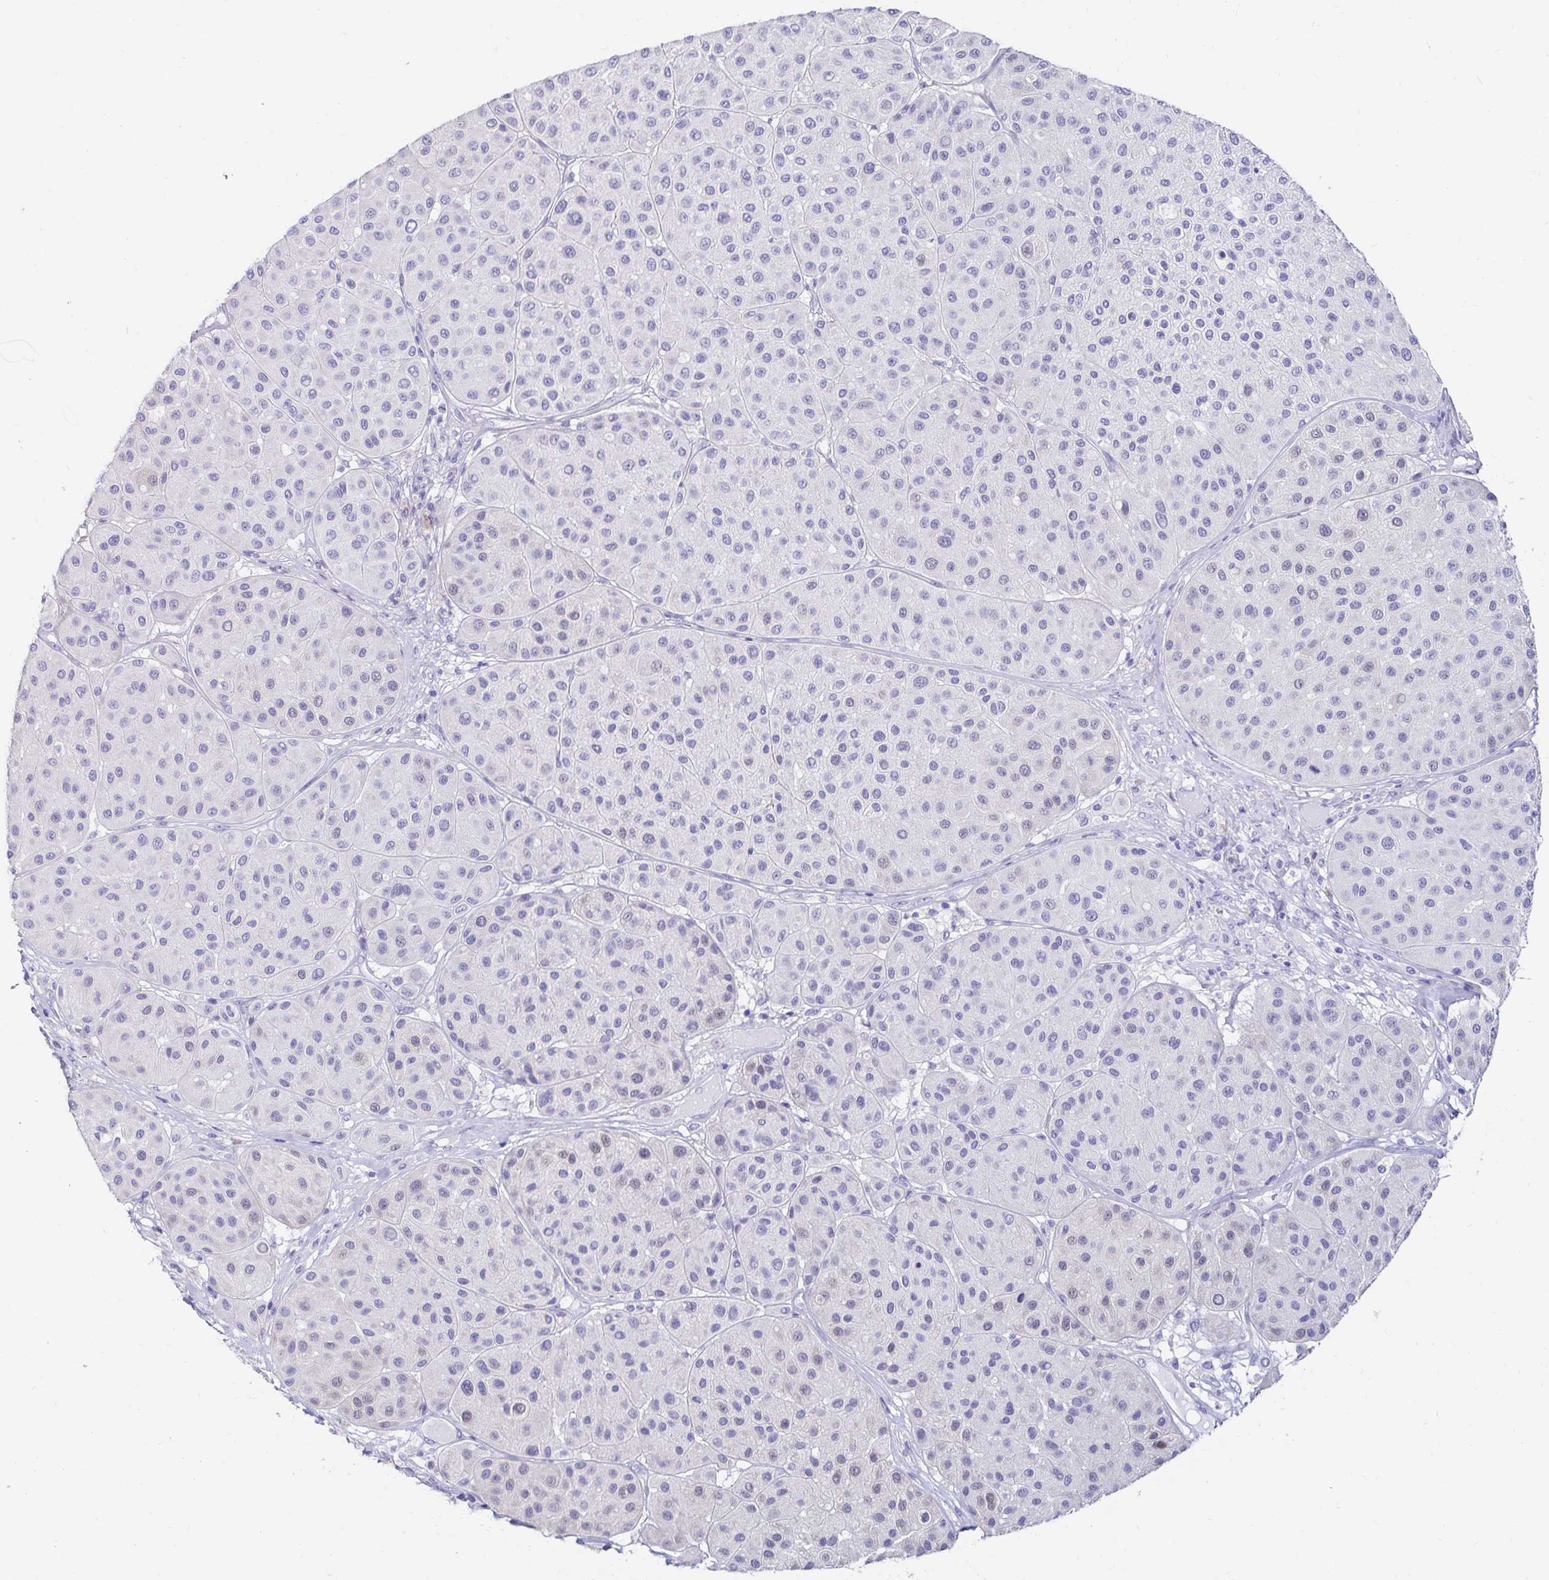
{"staining": {"intensity": "negative", "quantity": "none", "location": "none"}, "tissue": "melanoma", "cell_type": "Tumor cells", "image_type": "cancer", "snomed": [{"axis": "morphology", "description": "Malignant melanoma, Metastatic site"}, {"axis": "topography", "description": "Smooth muscle"}], "caption": "Tumor cells show no significant expression in melanoma.", "gene": "C4orf17", "patient": {"sex": "male", "age": 41}}